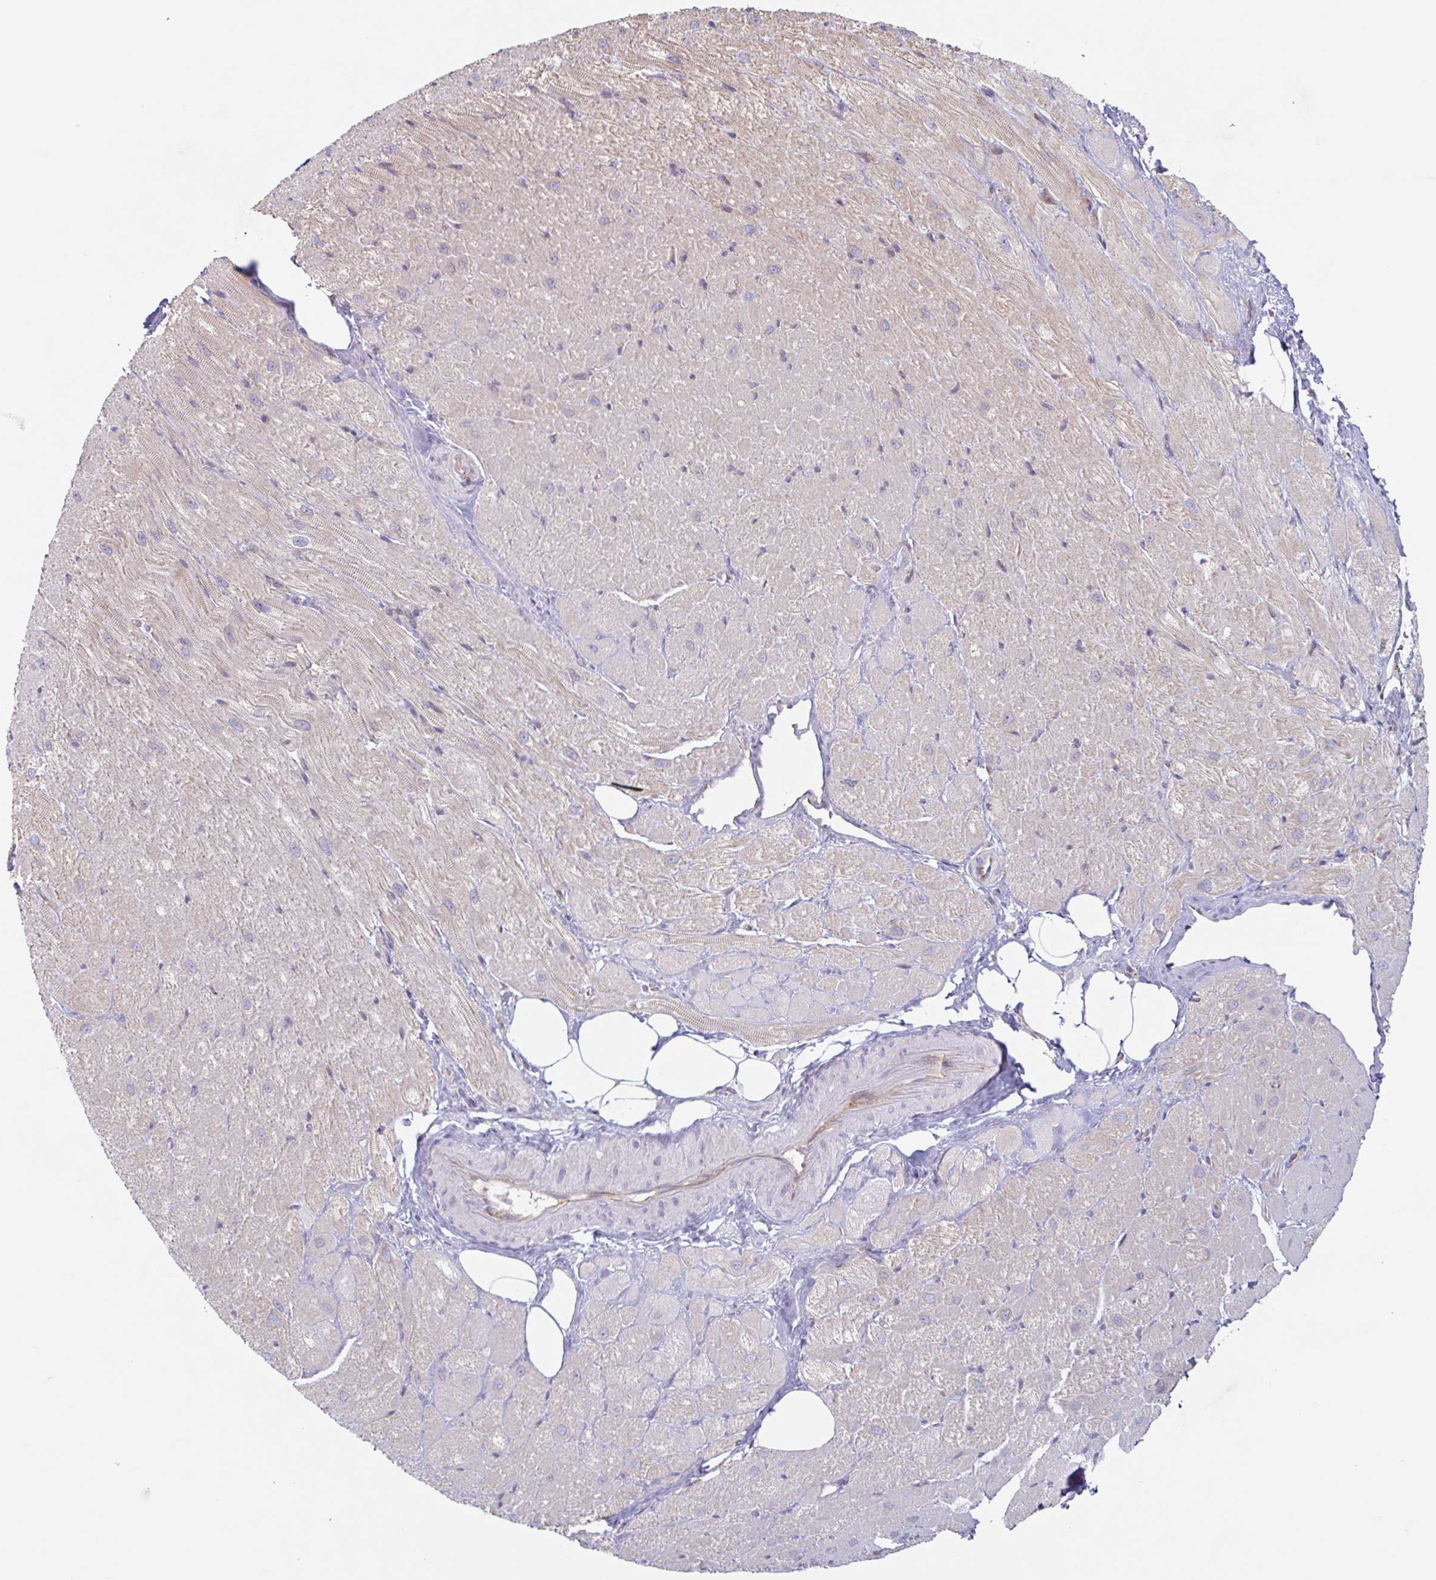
{"staining": {"intensity": "weak", "quantity": "25%-75%", "location": "cytoplasmic/membranous,nuclear"}, "tissue": "heart muscle", "cell_type": "Cardiomyocytes", "image_type": "normal", "snomed": [{"axis": "morphology", "description": "Normal tissue, NOS"}, {"axis": "topography", "description": "Heart"}], "caption": "This photomicrograph exhibits benign heart muscle stained with immunohistochemistry to label a protein in brown. The cytoplasmic/membranous,nuclear of cardiomyocytes show weak positivity for the protein. Nuclei are counter-stained blue.", "gene": "RIT1", "patient": {"sex": "male", "age": 62}}